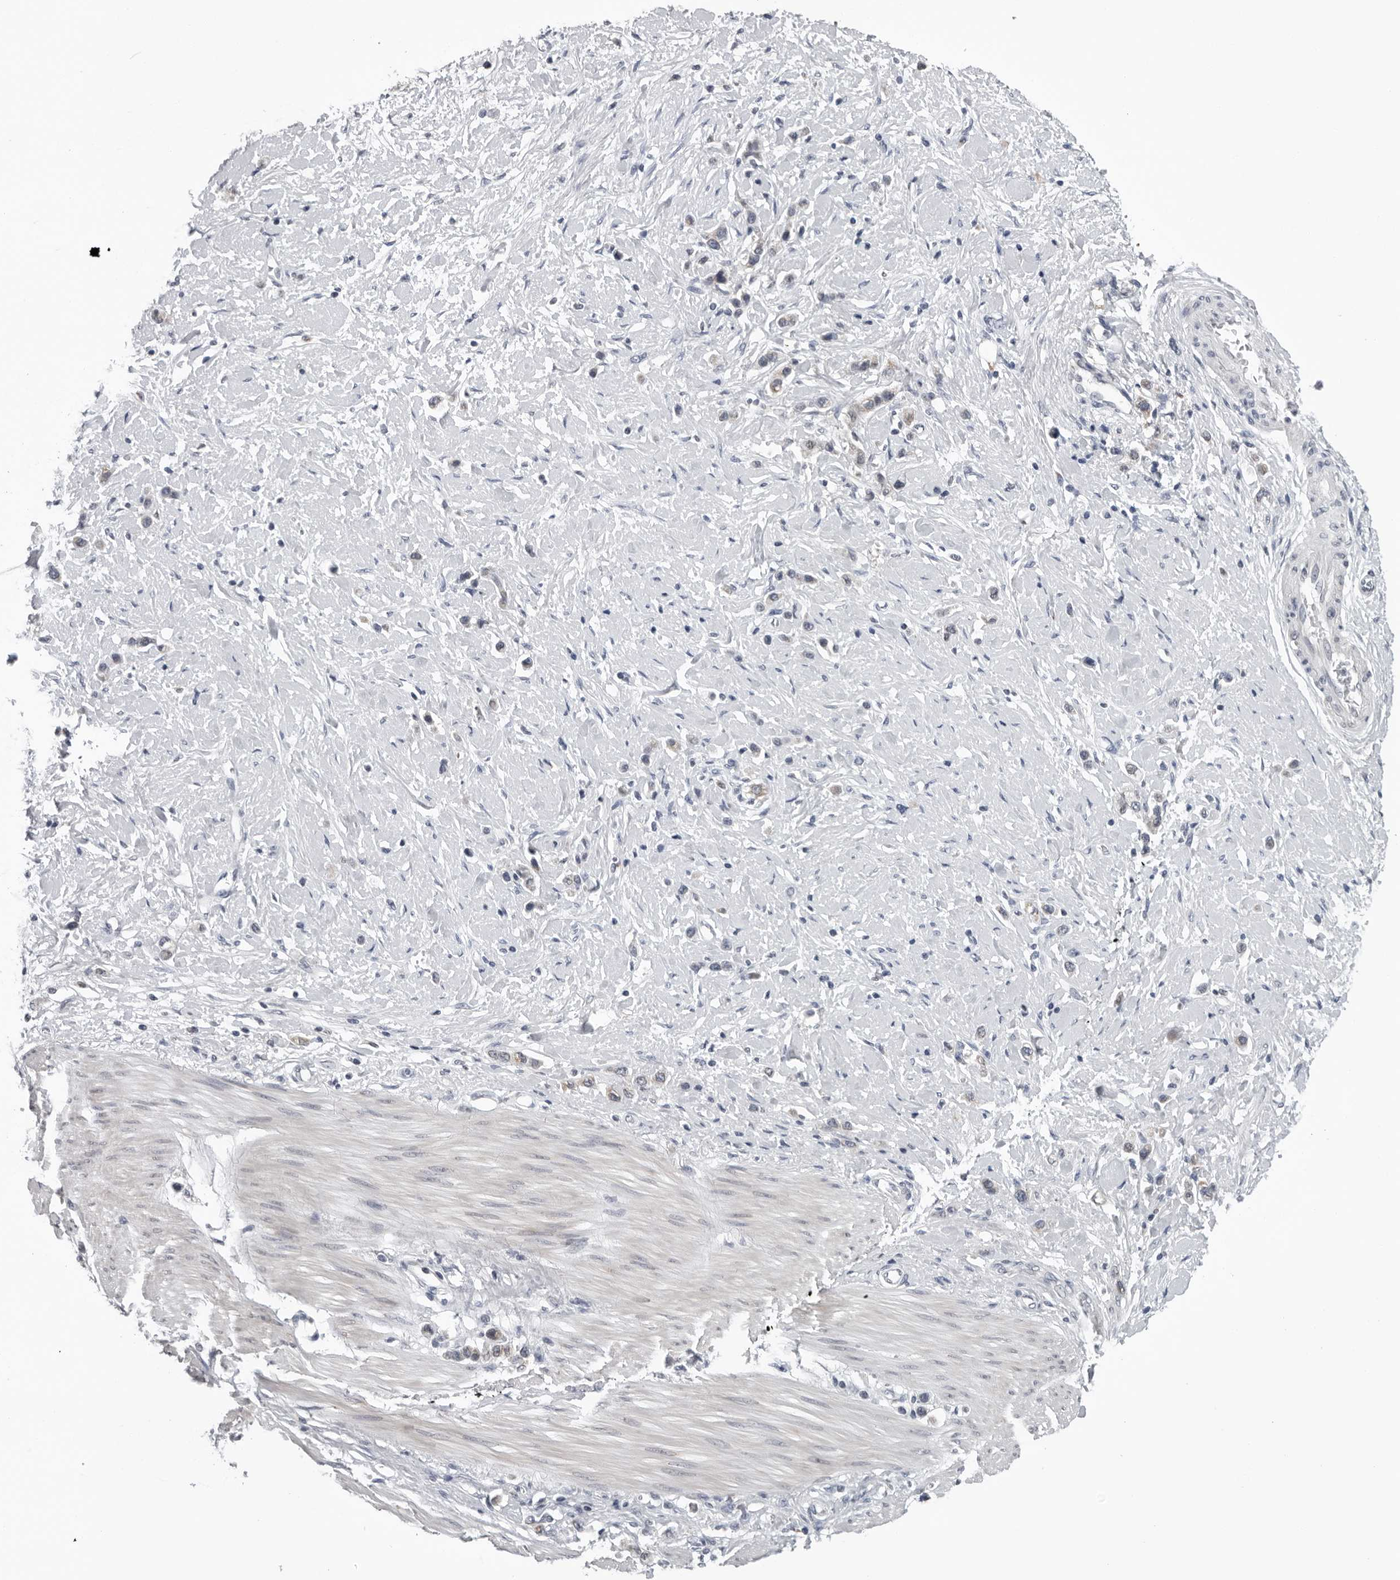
{"staining": {"intensity": "negative", "quantity": "none", "location": "none"}, "tissue": "stomach cancer", "cell_type": "Tumor cells", "image_type": "cancer", "snomed": [{"axis": "morphology", "description": "Adenocarcinoma, NOS"}, {"axis": "topography", "description": "Stomach"}], "caption": "High power microscopy image of an IHC photomicrograph of stomach cancer, revealing no significant staining in tumor cells.", "gene": "CPT2", "patient": {"sex": "female", "age": 65}}